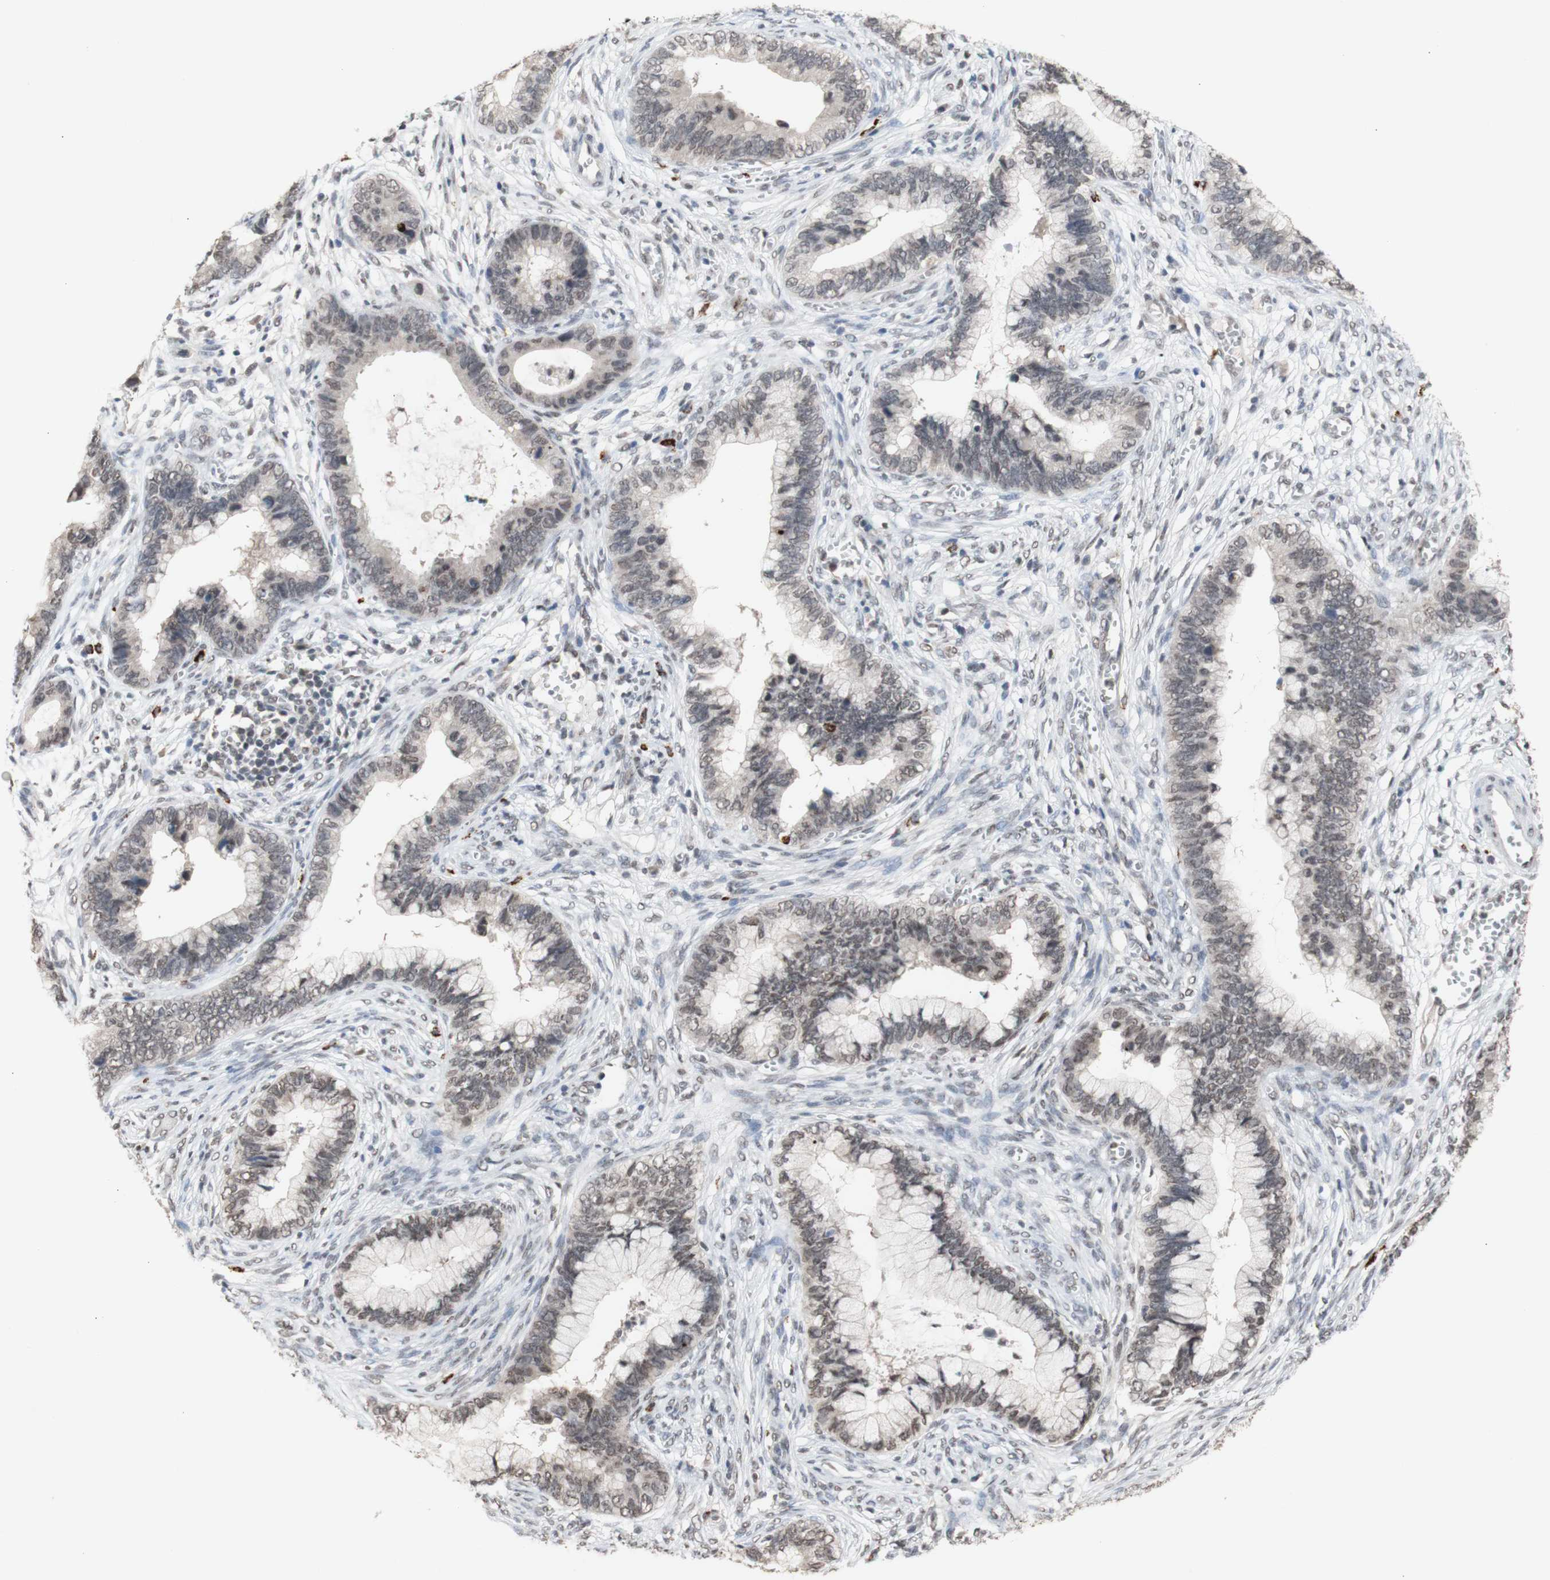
{"staining": {"intensity": "weak", "quantity": ">75%", "location": "nuclear"}, "tissue": "cervical cancer", "cell_type": "Tumor cells", "image_type": "cancer", "snomed": [{"axis": "morphology", "description": "Adenocarcinoma, NOS"}, {"axis": "topography", "description": "Cervix"}], "caption": "Immunohistochemical staining of human cervical cancer demonstrates low levels of weak nuclear positivity in approximately >75% of tumor cells. The staining was performed using DAB (3,3'-diaminobenzidine), with brown indicating positive protein expression. Nuclei are stained blue with hematoxylin.", "gene": "SFPQ", "patient": {"sex": "female", "age": 44}}